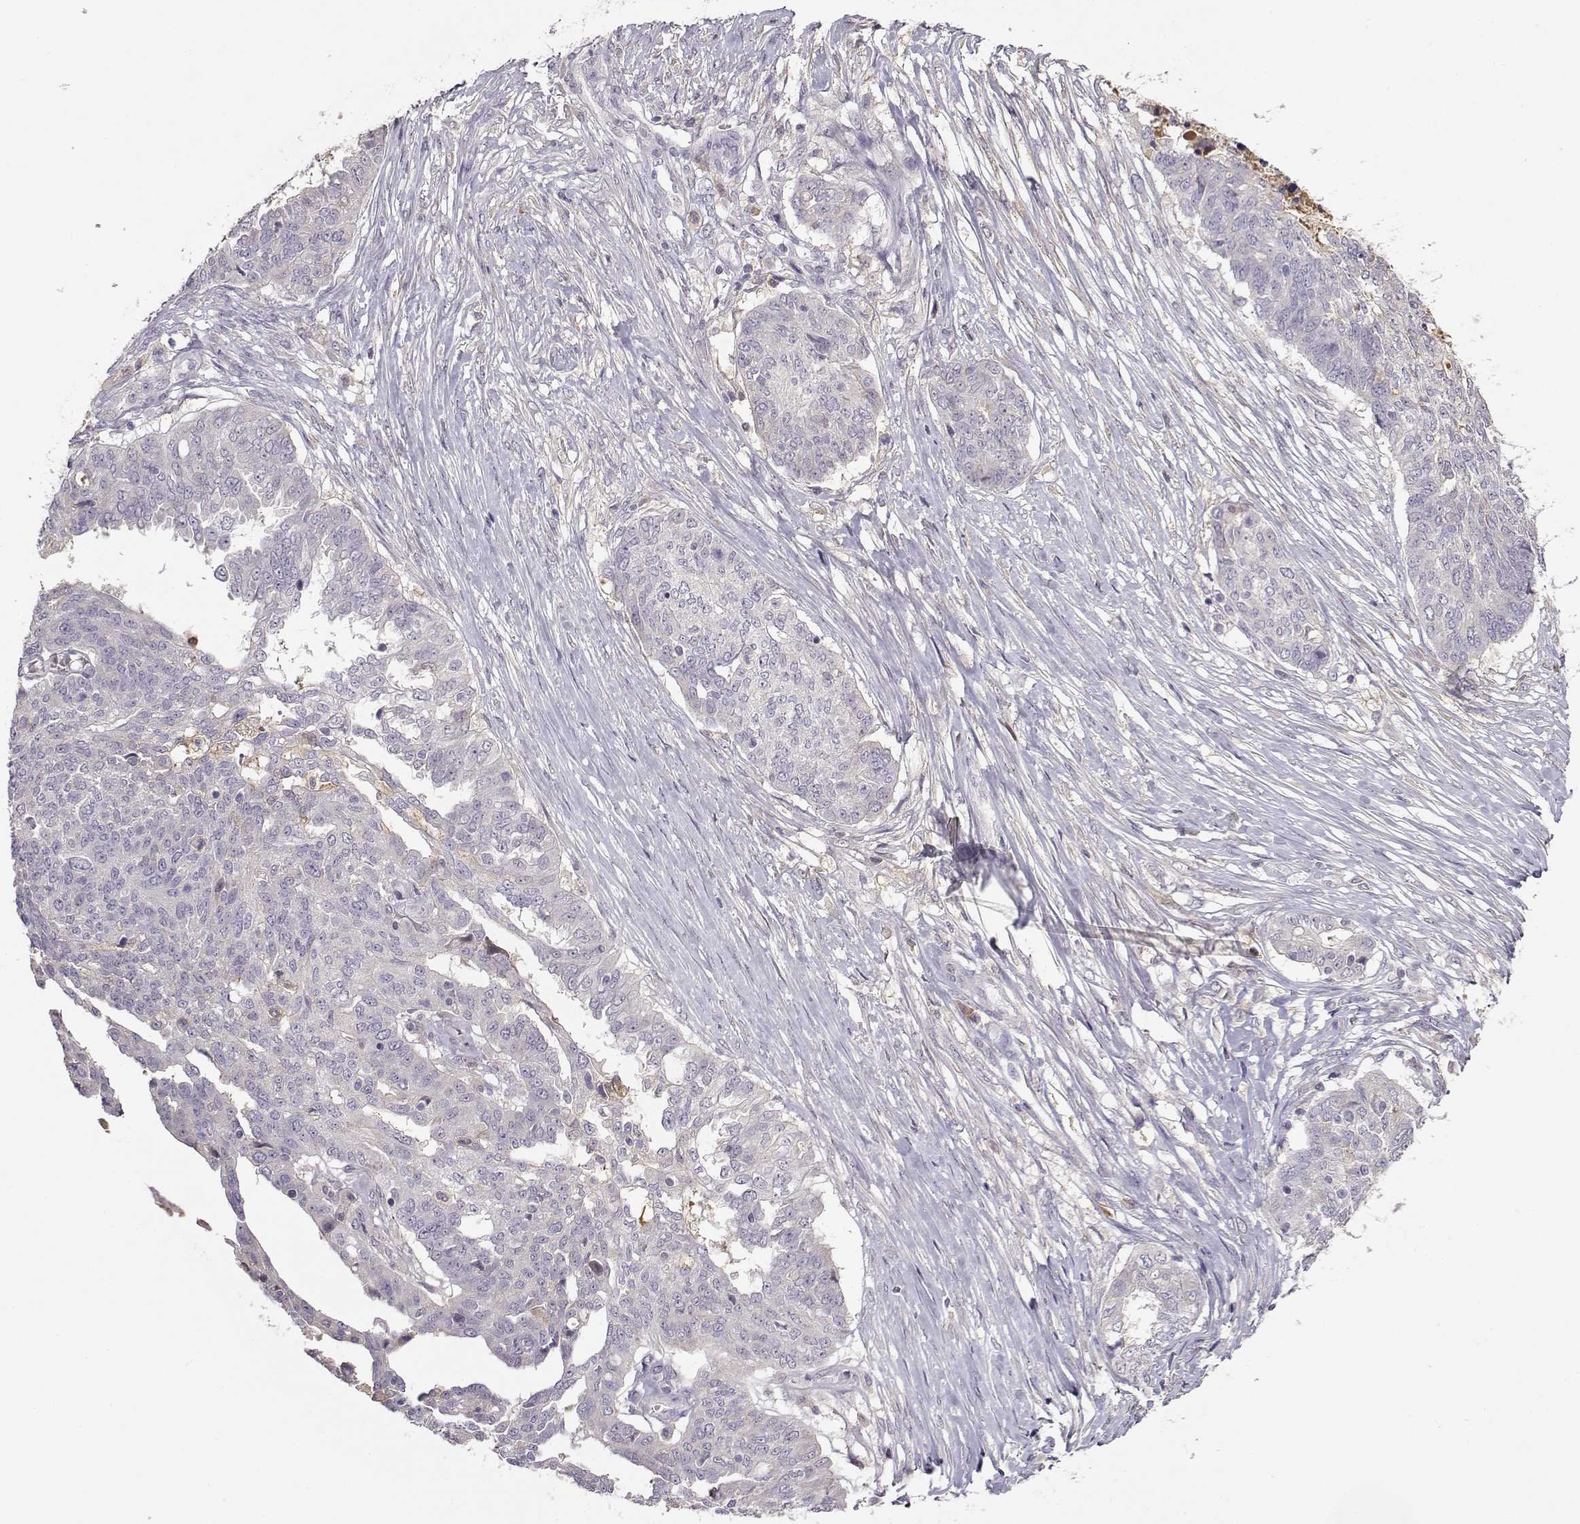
{"staining": {"intensity": "negative", "quantity": "none", "location": "none"}, "tissue": "ovarian cancer", "cell_type": "Tumor cells", "image_type": "cancer", "snomed": [{"axis": "morphology", "description": "Cystadenocarcinoma, serous, NOS"}, {"axis": "topography", "description": "Ovary"}], "caption": "Histopathology image shows no protein positivity in tumor cells of serous cystadenocarcinoma (ovarian) tissue.", "gene": "TACR1", "patient": {"sex": "female", "age": 67}}